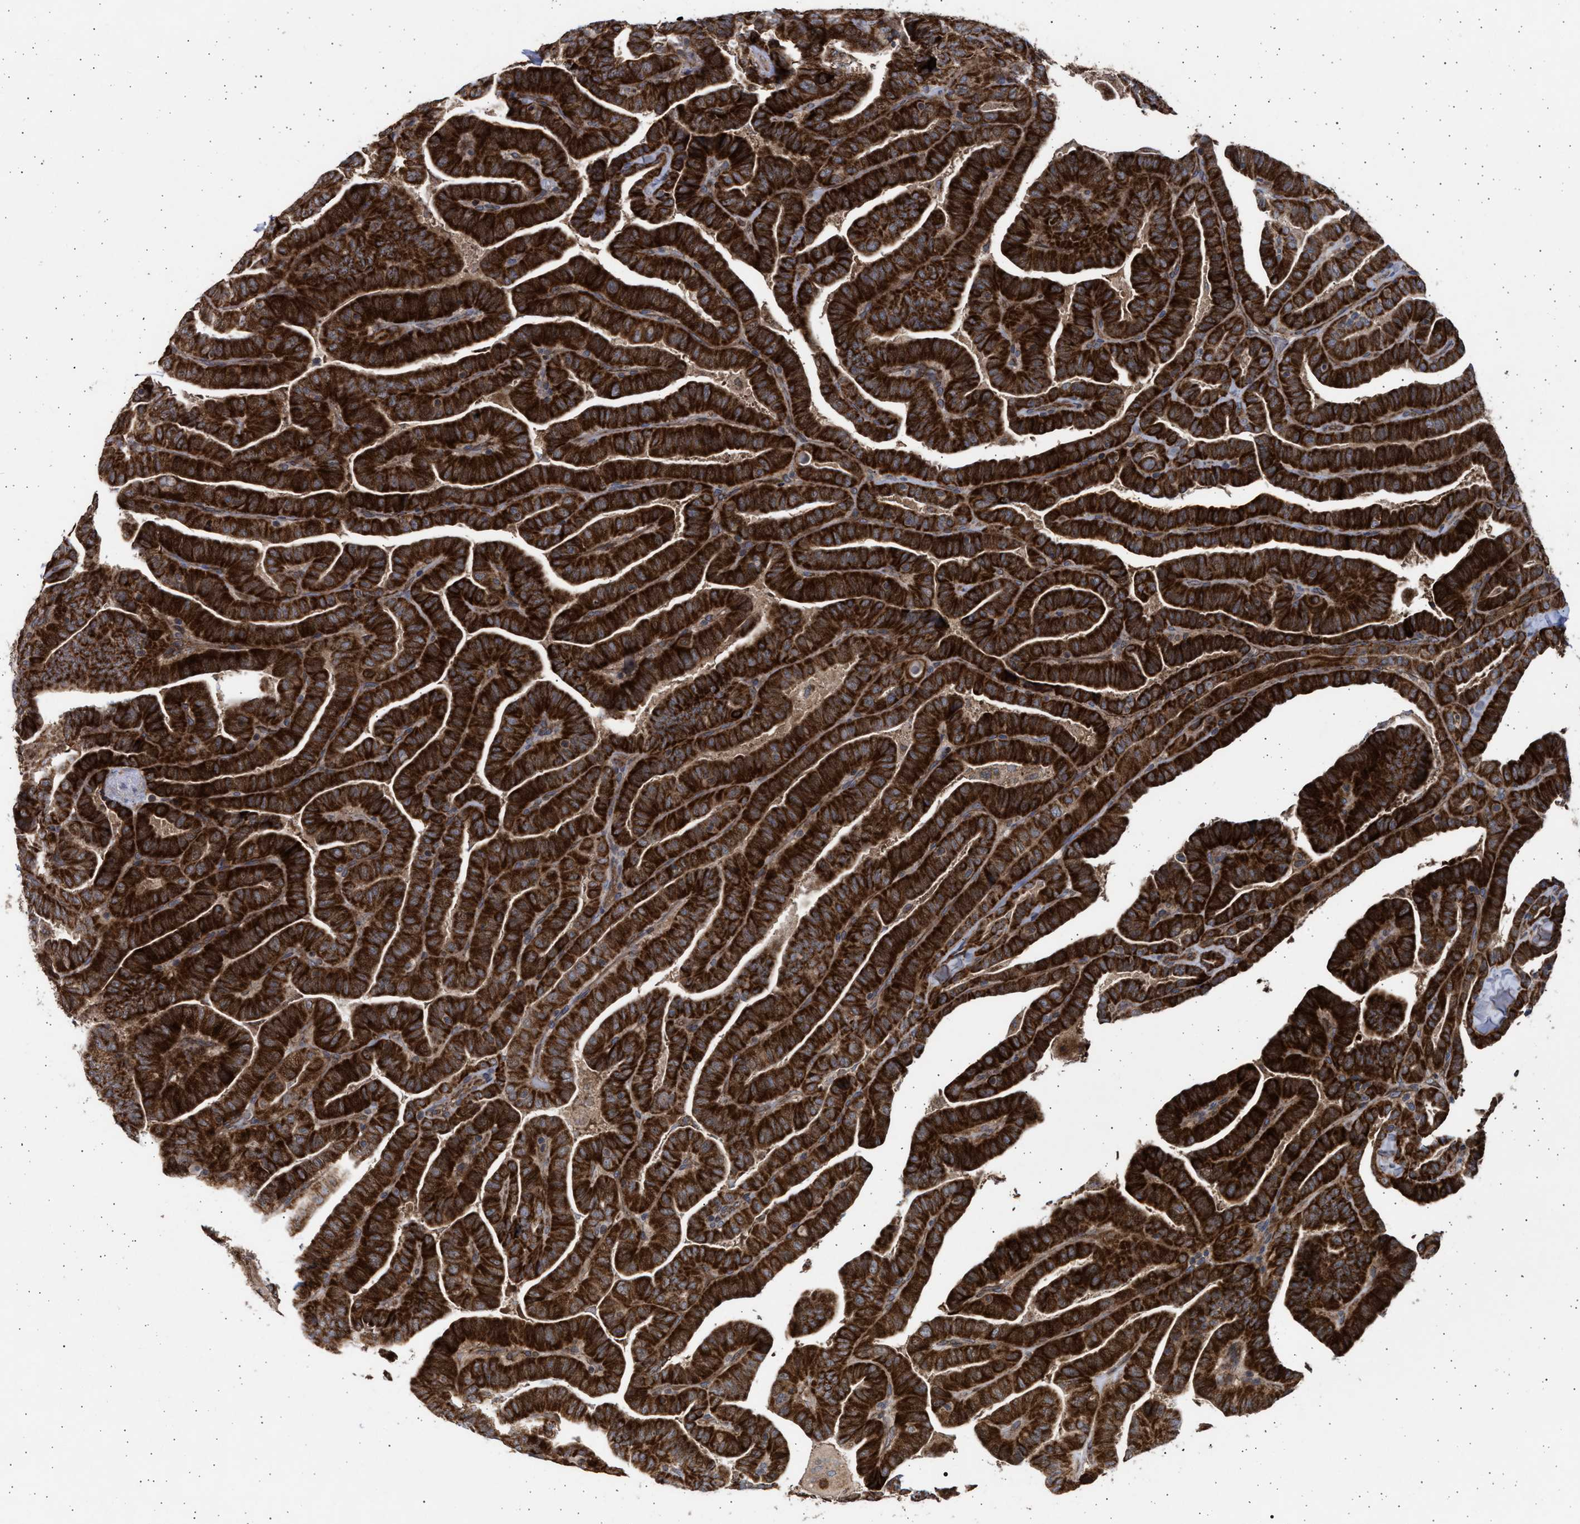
{"staining": {"intensity": "strong", "quantity": ">75%", "location": "cytoplasmic/membranous"}, "tissue": "thyroid cancer", "cell_type": "Tumor cells", "image_type": "cancer", "snomed": [{"axis": "morphology", "description": "Papillary adenocarcinoma, NOS"}, {"axis": "topography", "description": "Thyroid gland"}], "caption": "DAB immunohistochemical staining of thyroid cancer shows strong cytoplasmic/membranous protein expression in approximately >75% of tumor cells.", "gene": "TTC19", "patient": {"sex": "male", "age": 77}}